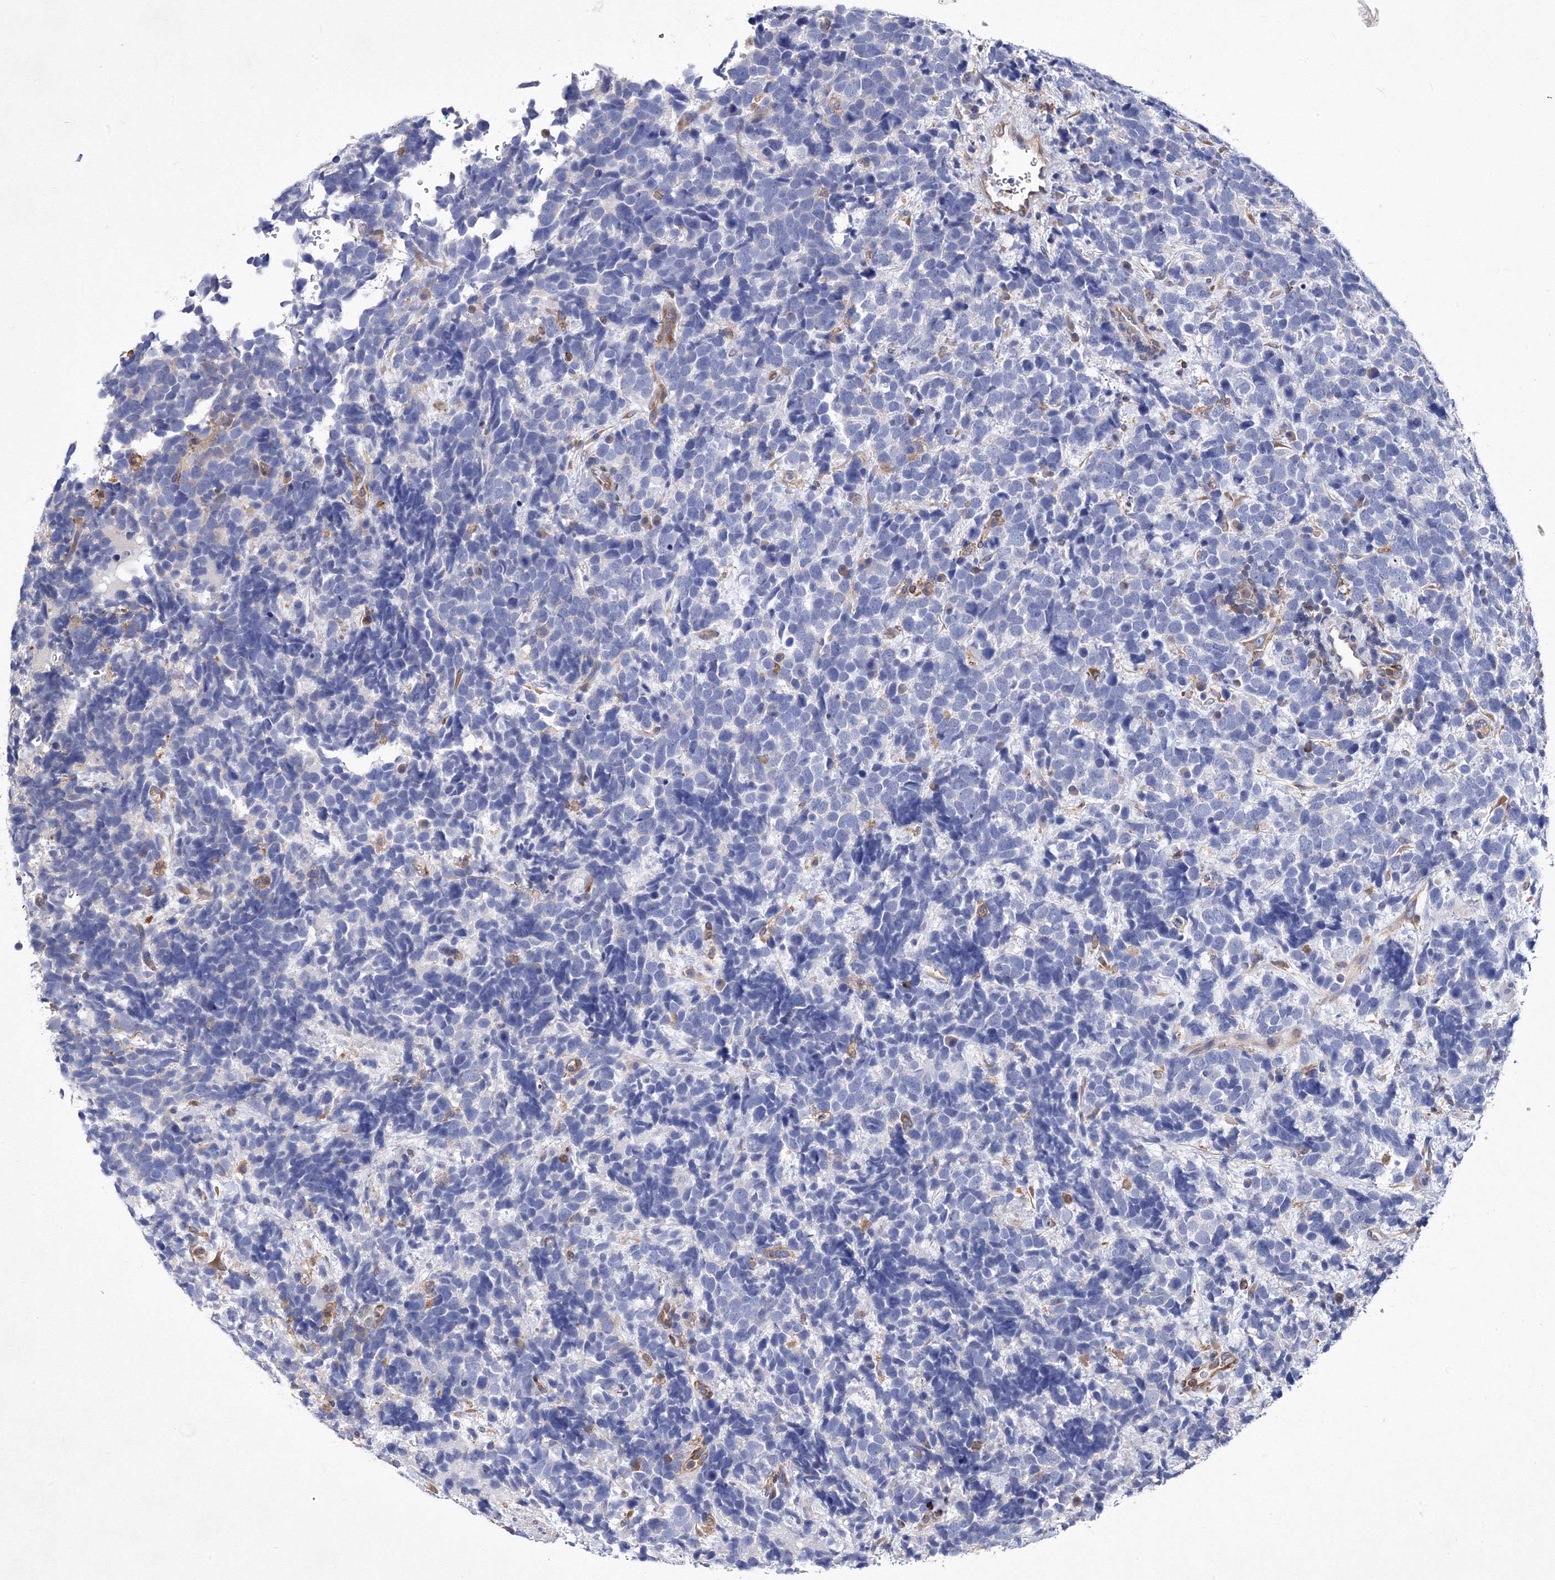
{"staining": {"intensity": "negative", "quantity": "none", "location": "none"}, "tissue": "urothelial cancer", "cell_type": "Tumor cells", "image_type": "cancer", "snomed": [{"axis": "morphology", "description": "Urothelial carcinoma, High grade"}, {"axis": "topography", "description": "Urinary bladder"}], "caption": "Protein analysis of urothelial carcinoma (high-grade) demonstrates no significant positivity in tumor cells.", "gene": "SNX18", "patient": {"sex": "female", "age": 82}}